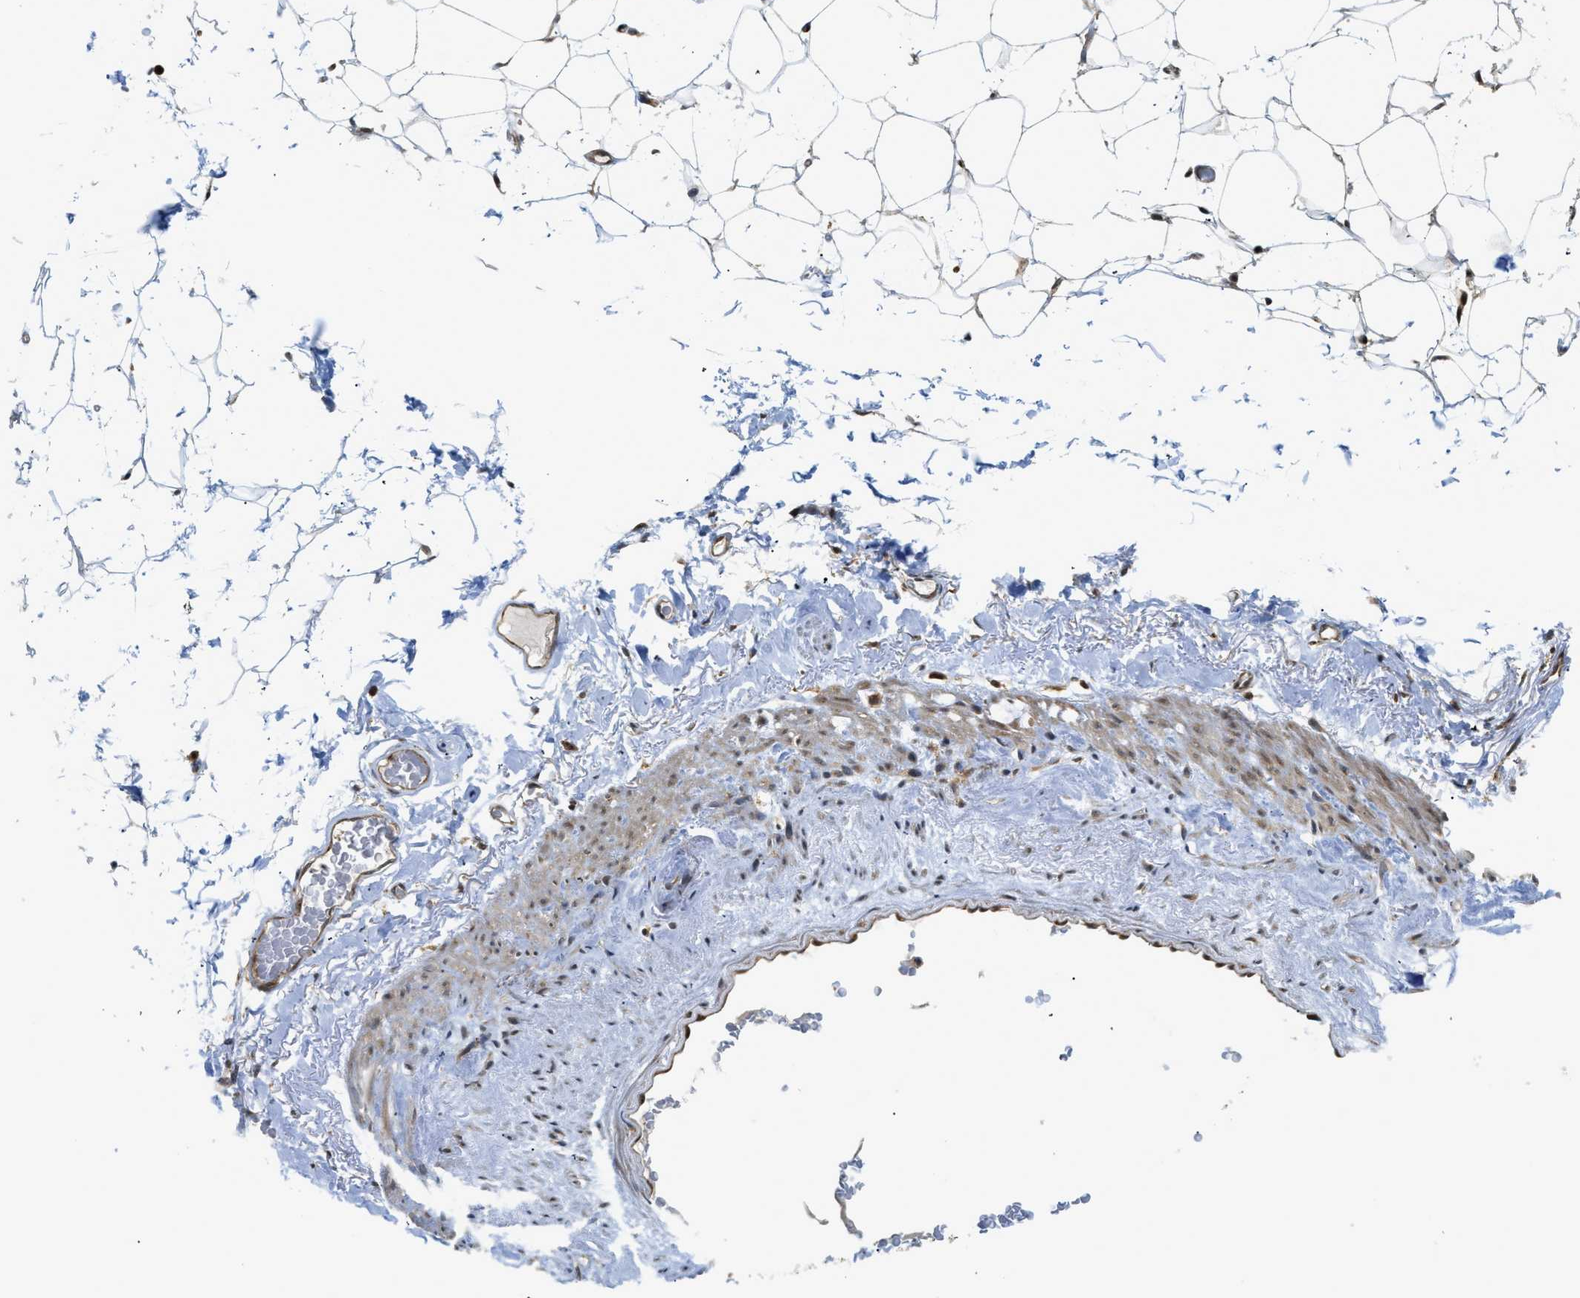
{"staining": {"intensity": "moderate", "quantity": "25%-75%", "location": "nuclear"}, "tissue": "adipose tissue", "cell_type": "Adipocytes", "image_type": "normal", "snomed": [{"axis": "morphology", "description": "Normal tissue, NOS"}, {"axis": "topography", "description": "Breast"}, {"axis": "topography", "description": "Soft tissue"}], "caption": "DAB immunohistochemical staining of benign adipose tissue displays moderate nuclear protein expression in approximately 25%-75% of adipocytes. (DAB IHC, brown staining for protein, blue staining for nuclei).", "gene": "TACC1", "patient": {"sex": "female", "age": 75}}